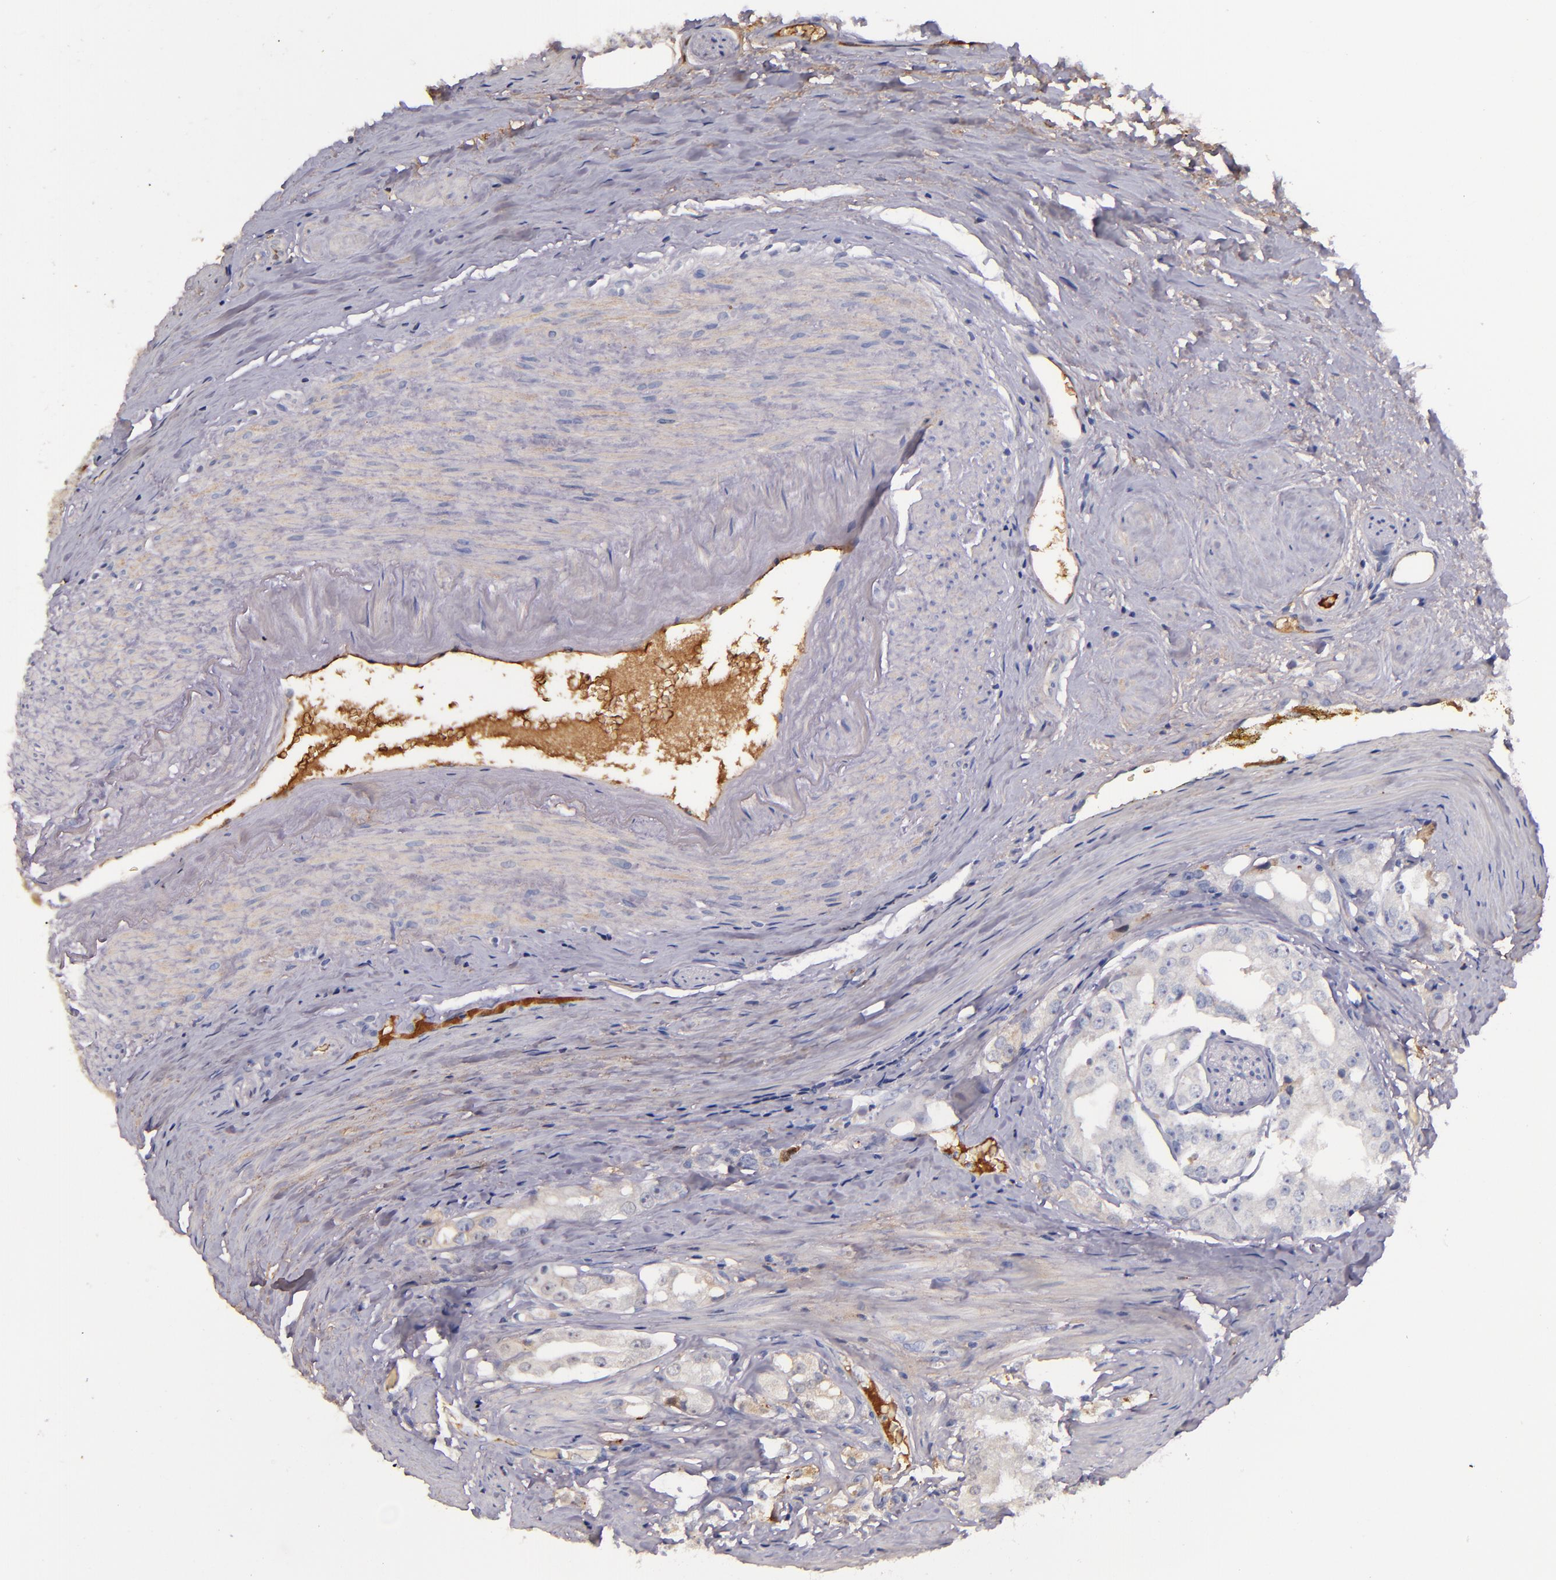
{"staining": {"intensity": "negative", "quantity": "none", "location": "none"}, "tissue": "prostate cancer", "cell_type": "Tumor cells", "image_type": "cancer", "snomed": [{"axis": "morphology", "description": "Adenocarcinoma, High grade"}, {"axis": "topography", "description": "Prostate"}], "caption": "Human prostate adenocarcinoma (high-grade) stained for a protein using immunohistochemistry (IHC) exhibits no staining in tumor cells.", "gene": "KNG1", "patient": {"sex": "male", "age": 68}}